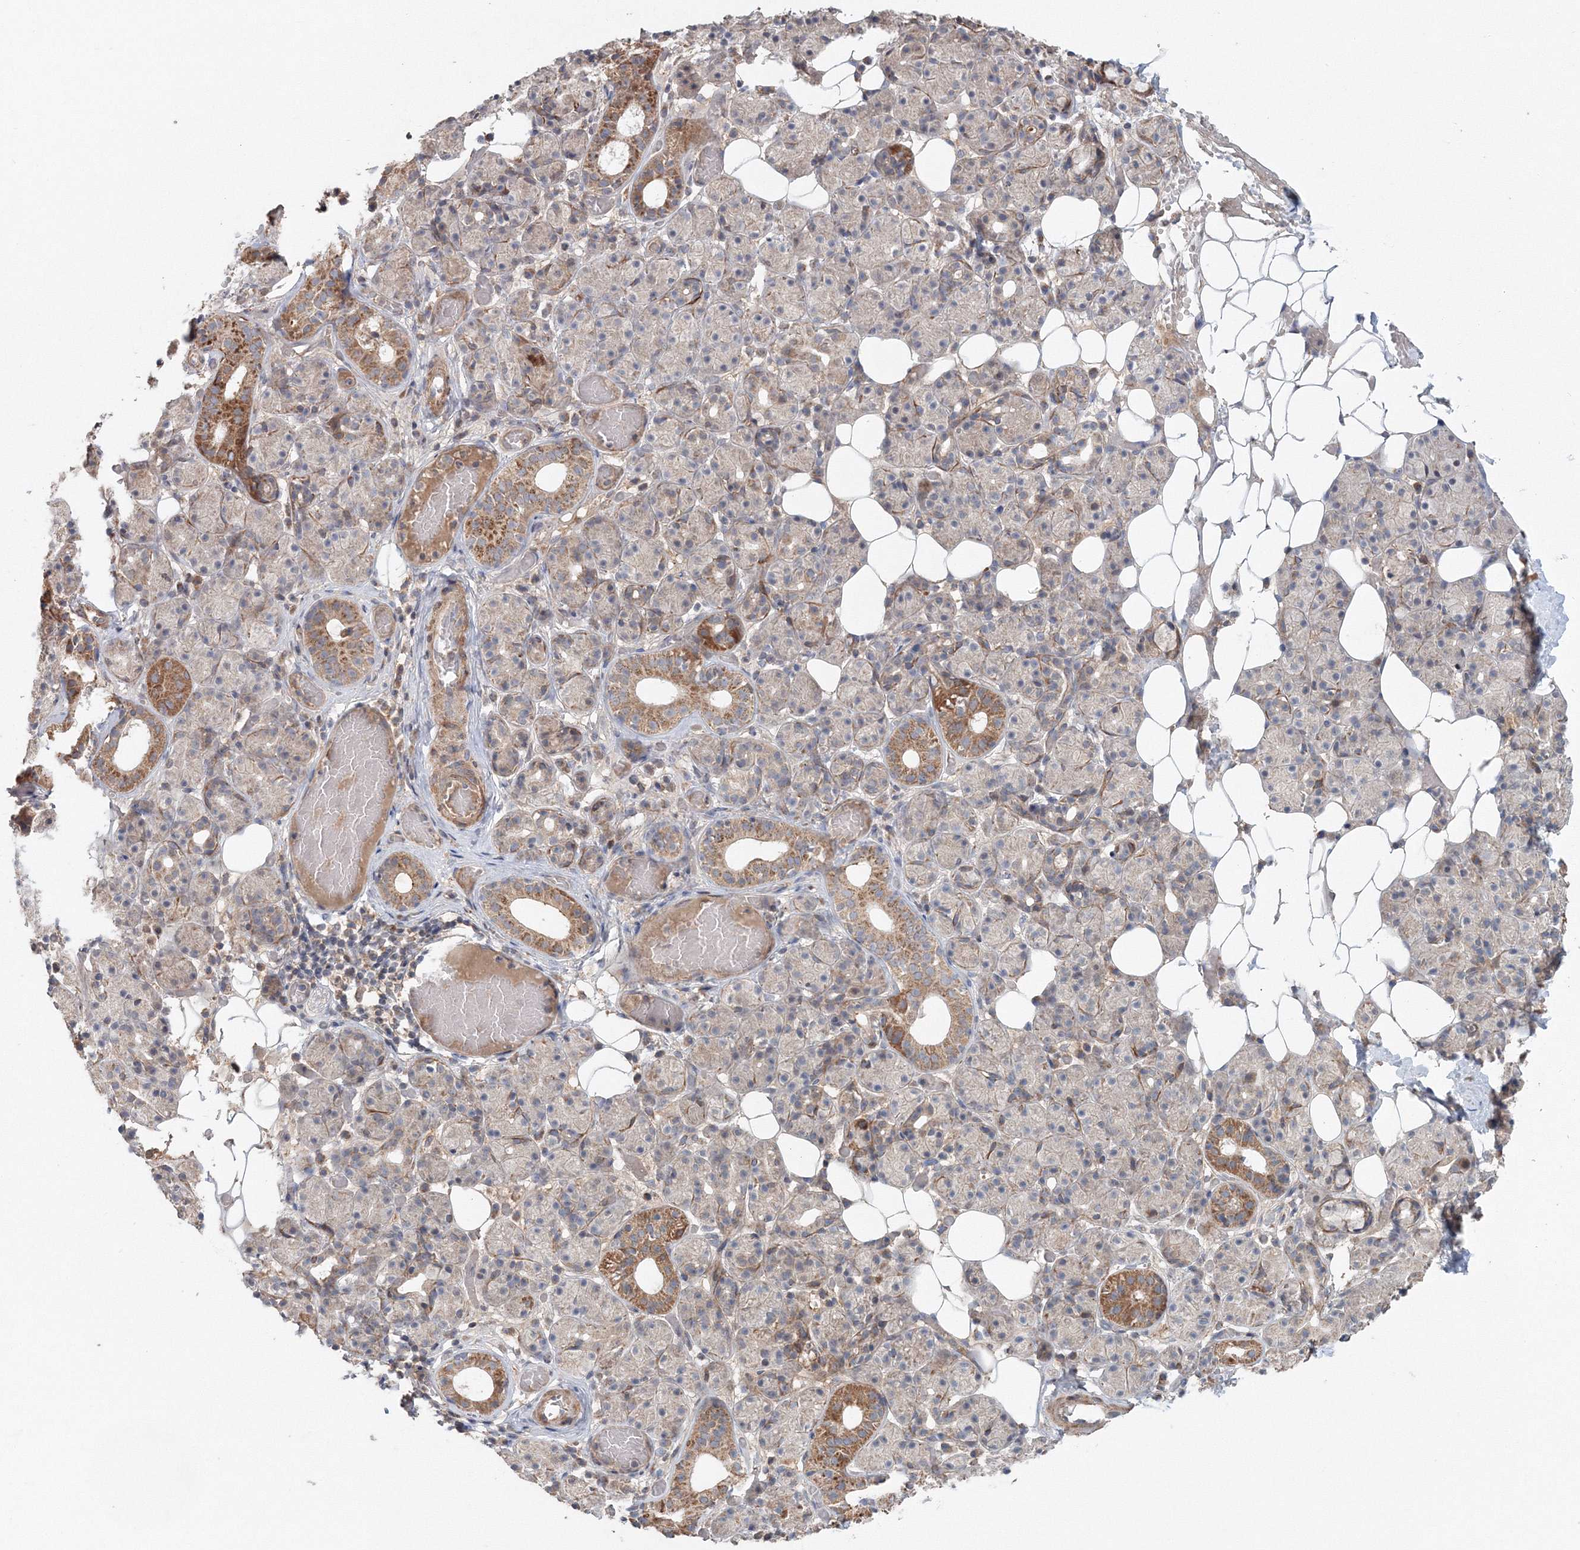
{"staining": {"intensity": "moderate", "quantity": "25%-75%", "location": "cytoplasmic/membranous"}, "tissue": "salivary gland", "cell_type": "Glandular cells", "image_type": "normal", "snomed": [{"axis": "morphology", "description": "Normal tissue, NOS"}, {"axis": "topography", "description": "Salivary gland"}], "caption": "High-magnification brightfield microscopy of benign salivary gland stained with DAB (3,3'-diaminobenzidine) (brown) and counterstained with hematoxylin (blue). glandular cells exhibit moderate cytoplasmic/membranous staining is present in approximately25%-75% of cells.", "gene": "NOA1", "patient": {"sex": "male", "age": 63}}